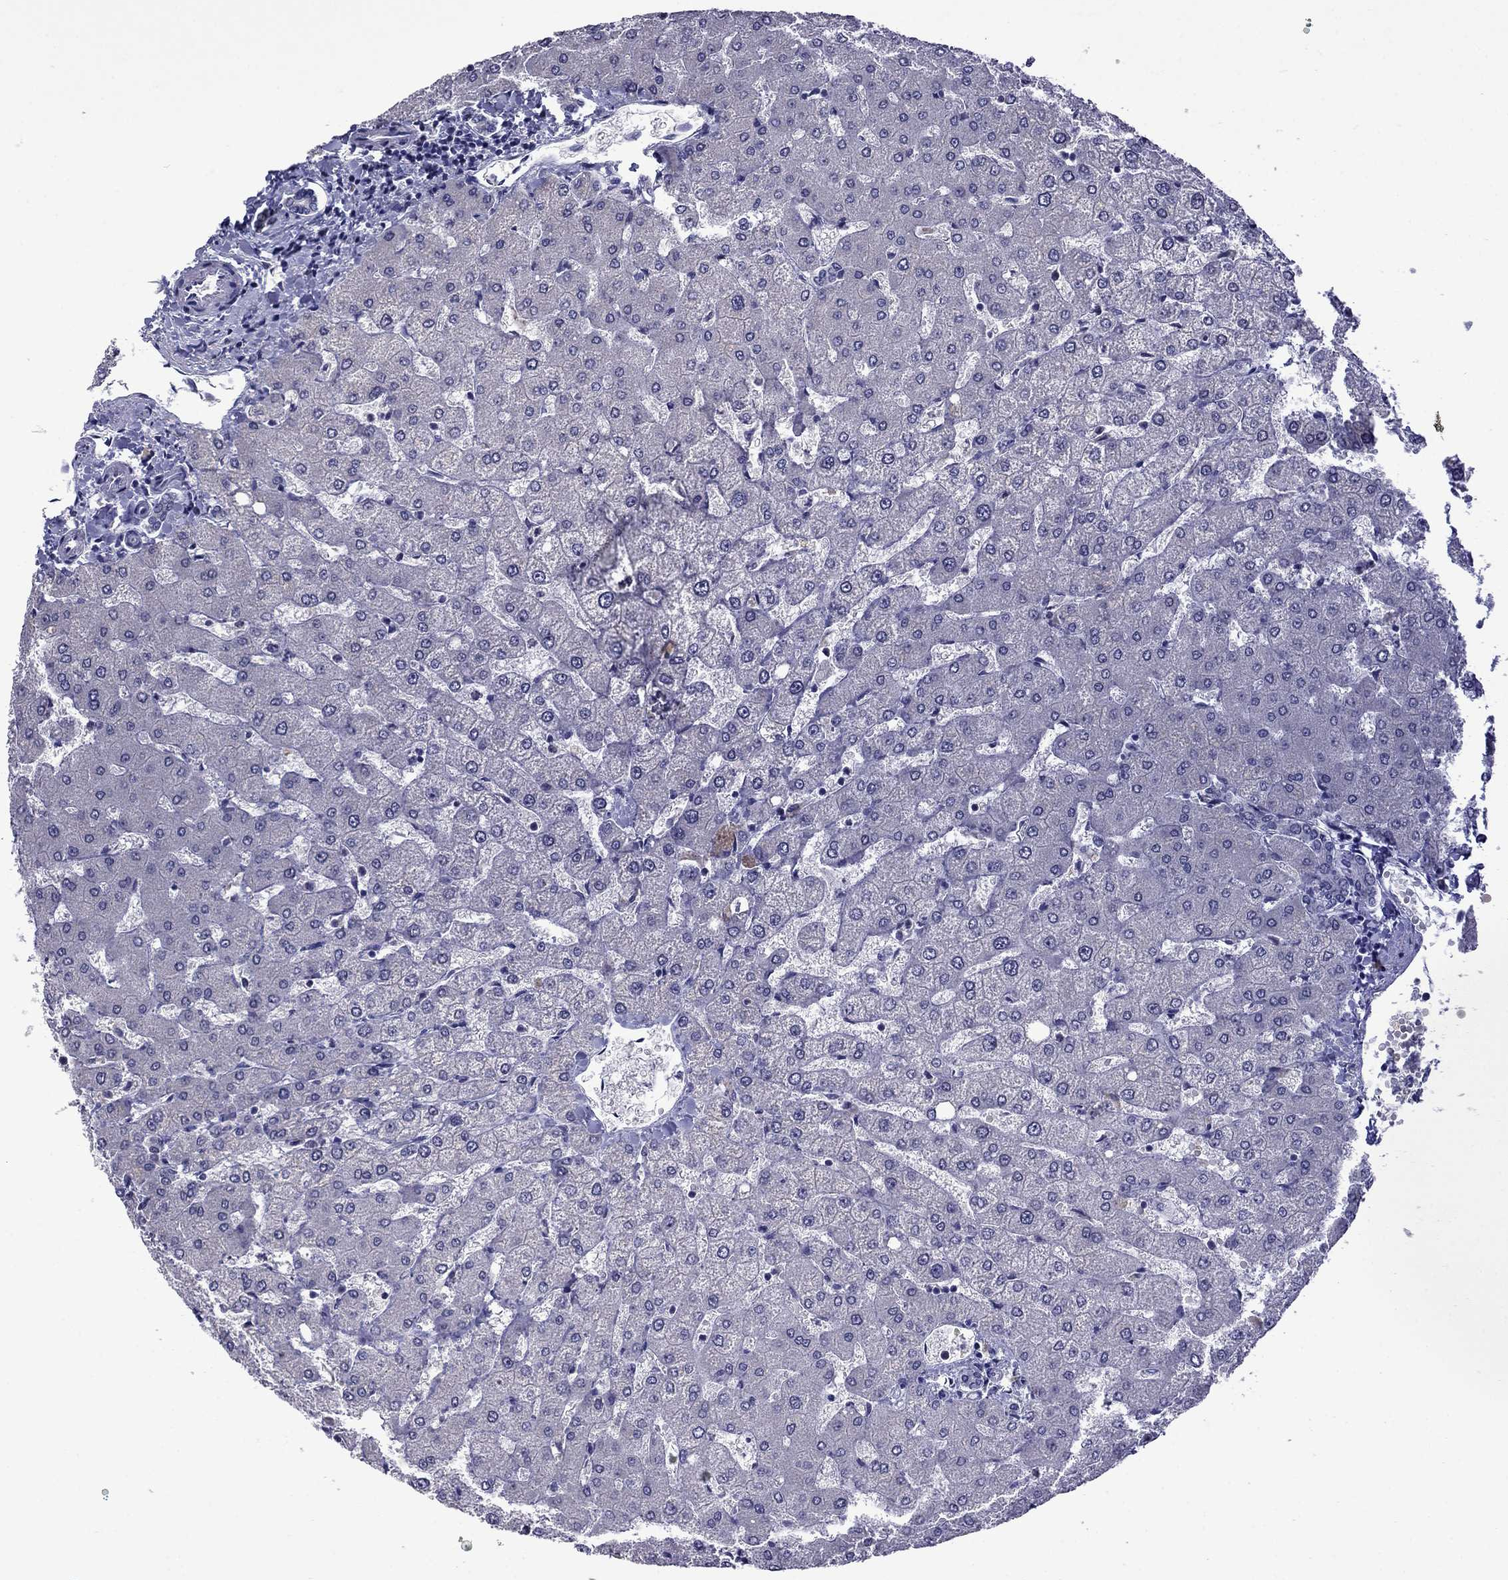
{"staining": {"intensity": "negative", "quantity": "none", "location": "none"}, "tissue": "liver", "cell_type": "Cholangiocytes", "image_type": "normal", "snomed": [{"axis": "morphology", "description": "Normal tissue, NOS"}, {"axis": "topography", "description": "Liver"}], "caption": "IHC of unremarkable human liver displays no staining in cholangiocytes.", "gene": "STAR", "patient": {"sex": "female", "age": 54}}